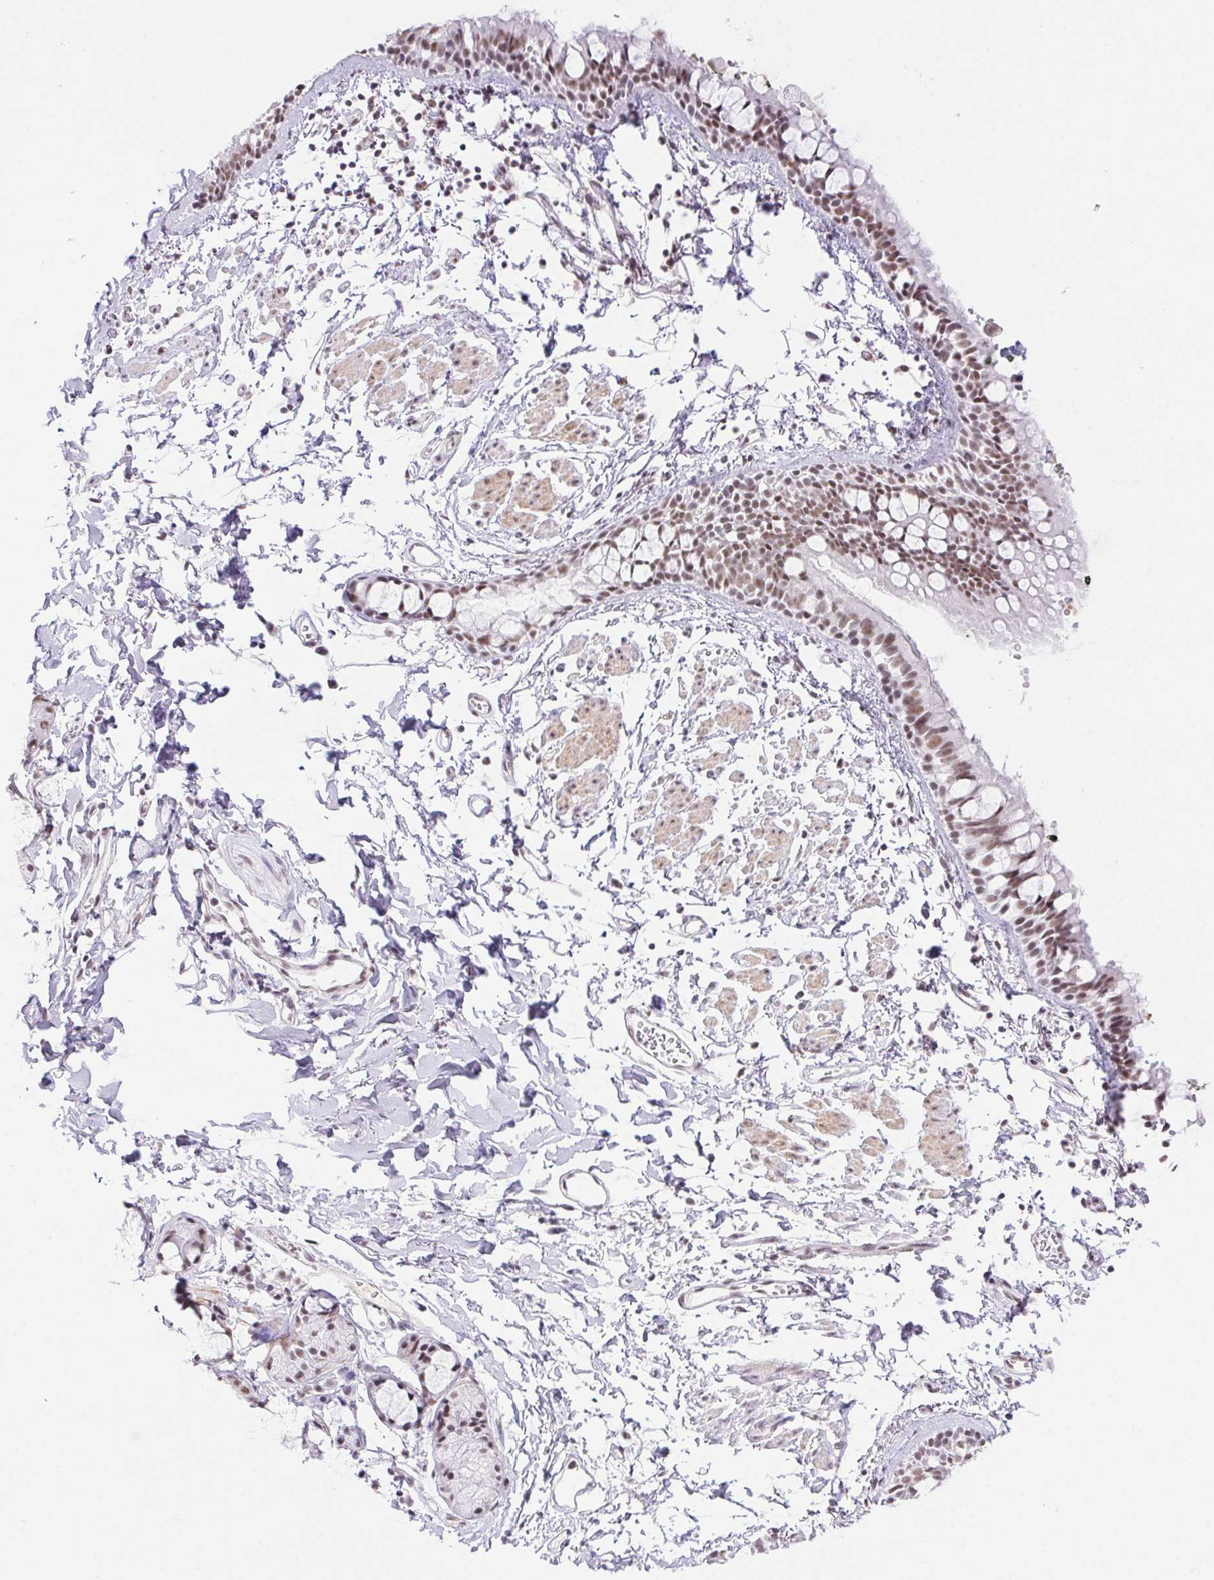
{"staining": {"intensity": "moderate", "quantity": ">75%", "location": "nuclear"}, "tissue": "bronchus", "cell_type": "Respiratory epithelial cells", "image_type": "normal", "snomed": [{"axis": "morphology", "description": "Normal tissue, NOS"}, {"axis": "topography", "description": "Cartilage tissue"}, {"axis": "topography", "description": "Bronchus"}], "caption": "Protein expression analysis of unremarkable bronchus demonstrates moderate nuclear expression in about >75% of respiratory epithelial cells.", "gene": "DDX17", "patient": {"sex": "female", "age": 59}}